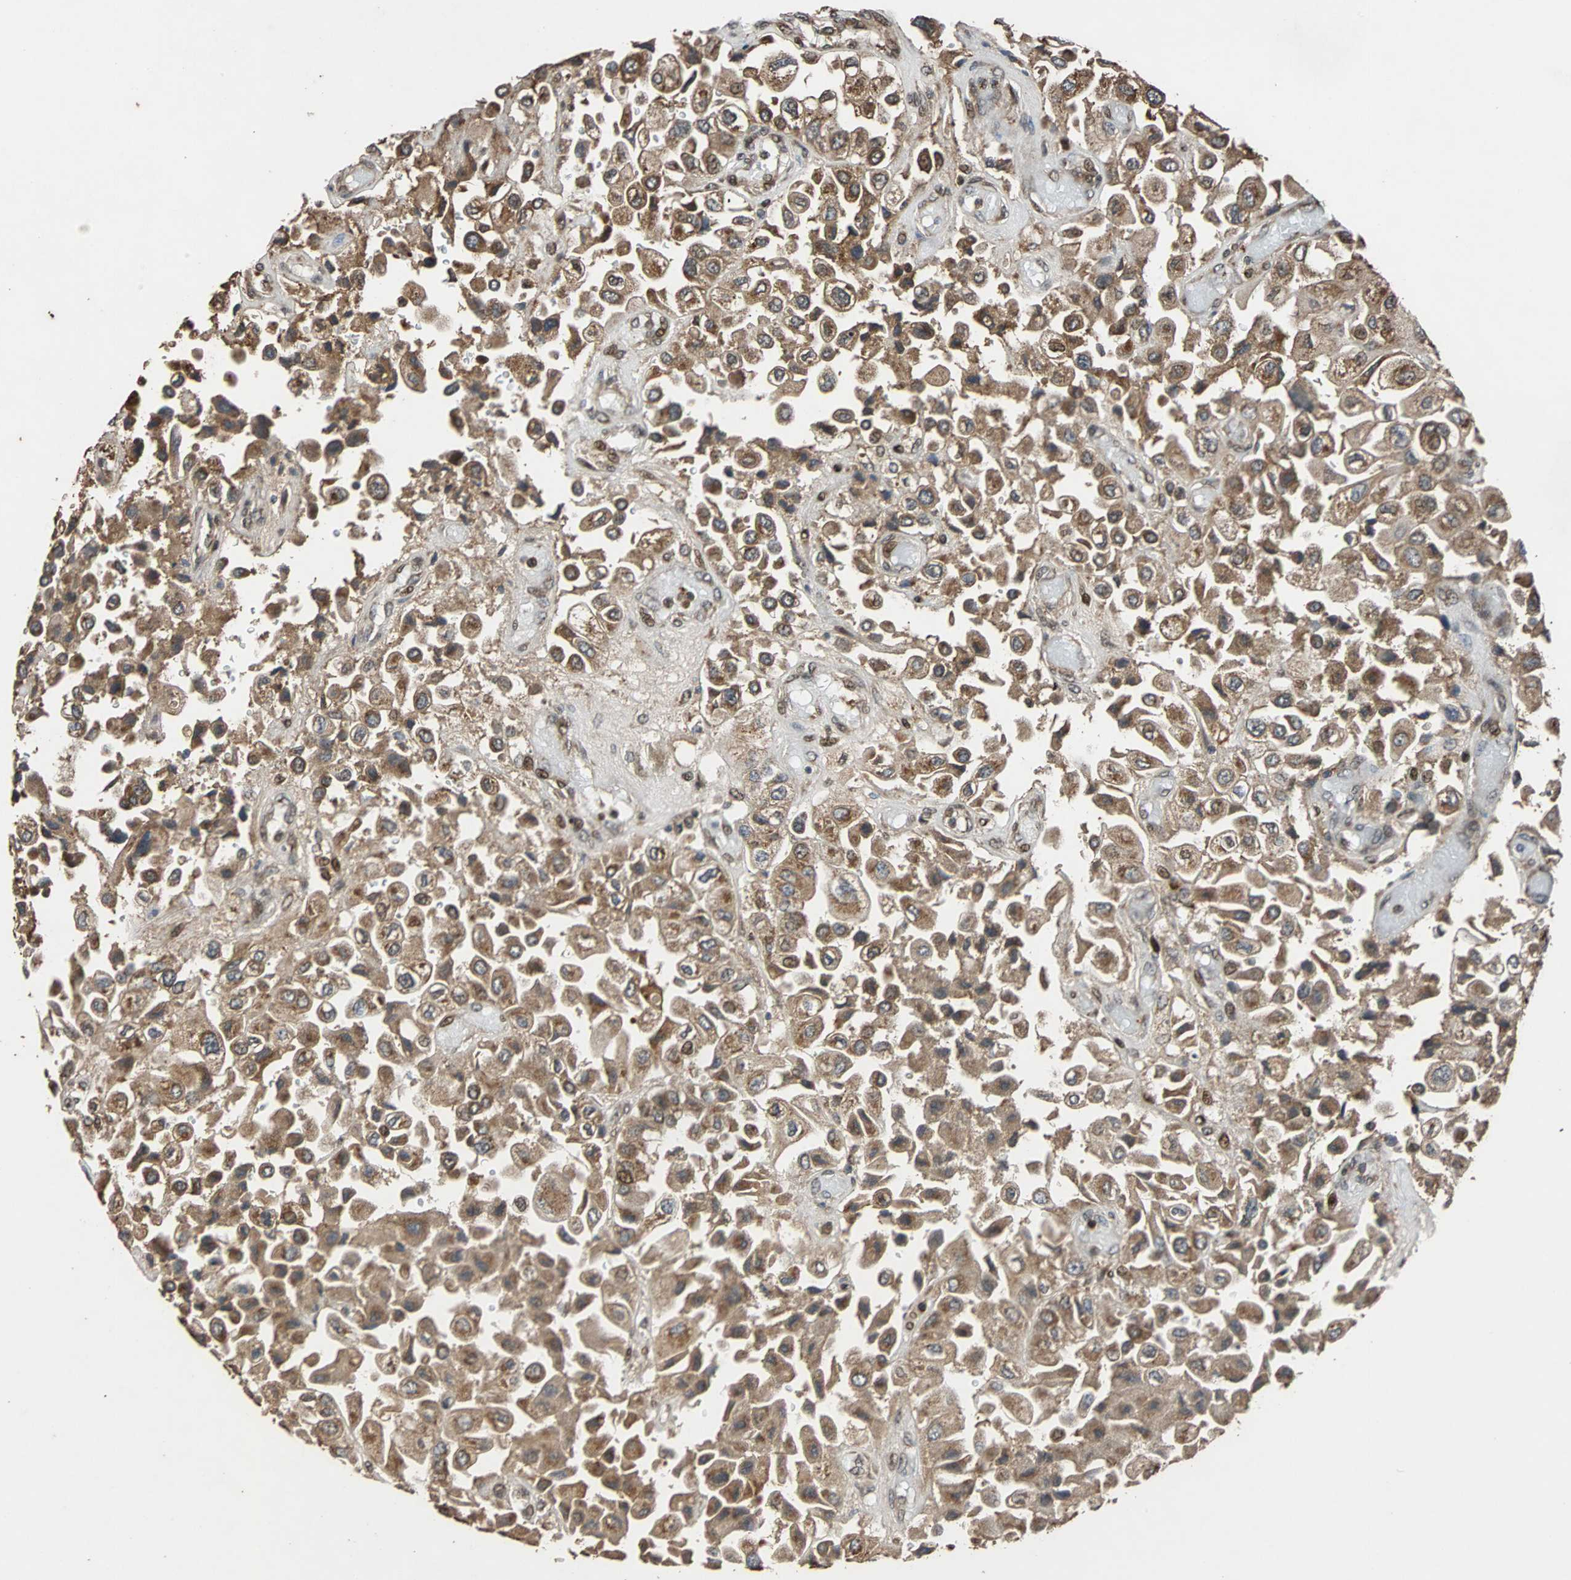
{"staining": {"intensity": "strong", "quantity": ">75%", "location": "cytoplasmic/membranous"}, "tissue": "urothelial cancer", "cell_type": "Tumor cells", "image_type": "cancer", "snomed": [{"axis": "morphology", "description": "Urothelial carcinoma, High grade"}, {"axis": "topography", "description": "Urinary bladder"}], "caption": "This micrograph shows urothelial carcinoma (high-grade) stained with immunohistochemistry to label a protein in brown. The cytoplasmic/membranous of tumor cells show strong positivity for the protein. Nuclei are counter-stained blue.", "gene": "USP31", "patient": {"sex": "female", "age": 64}}